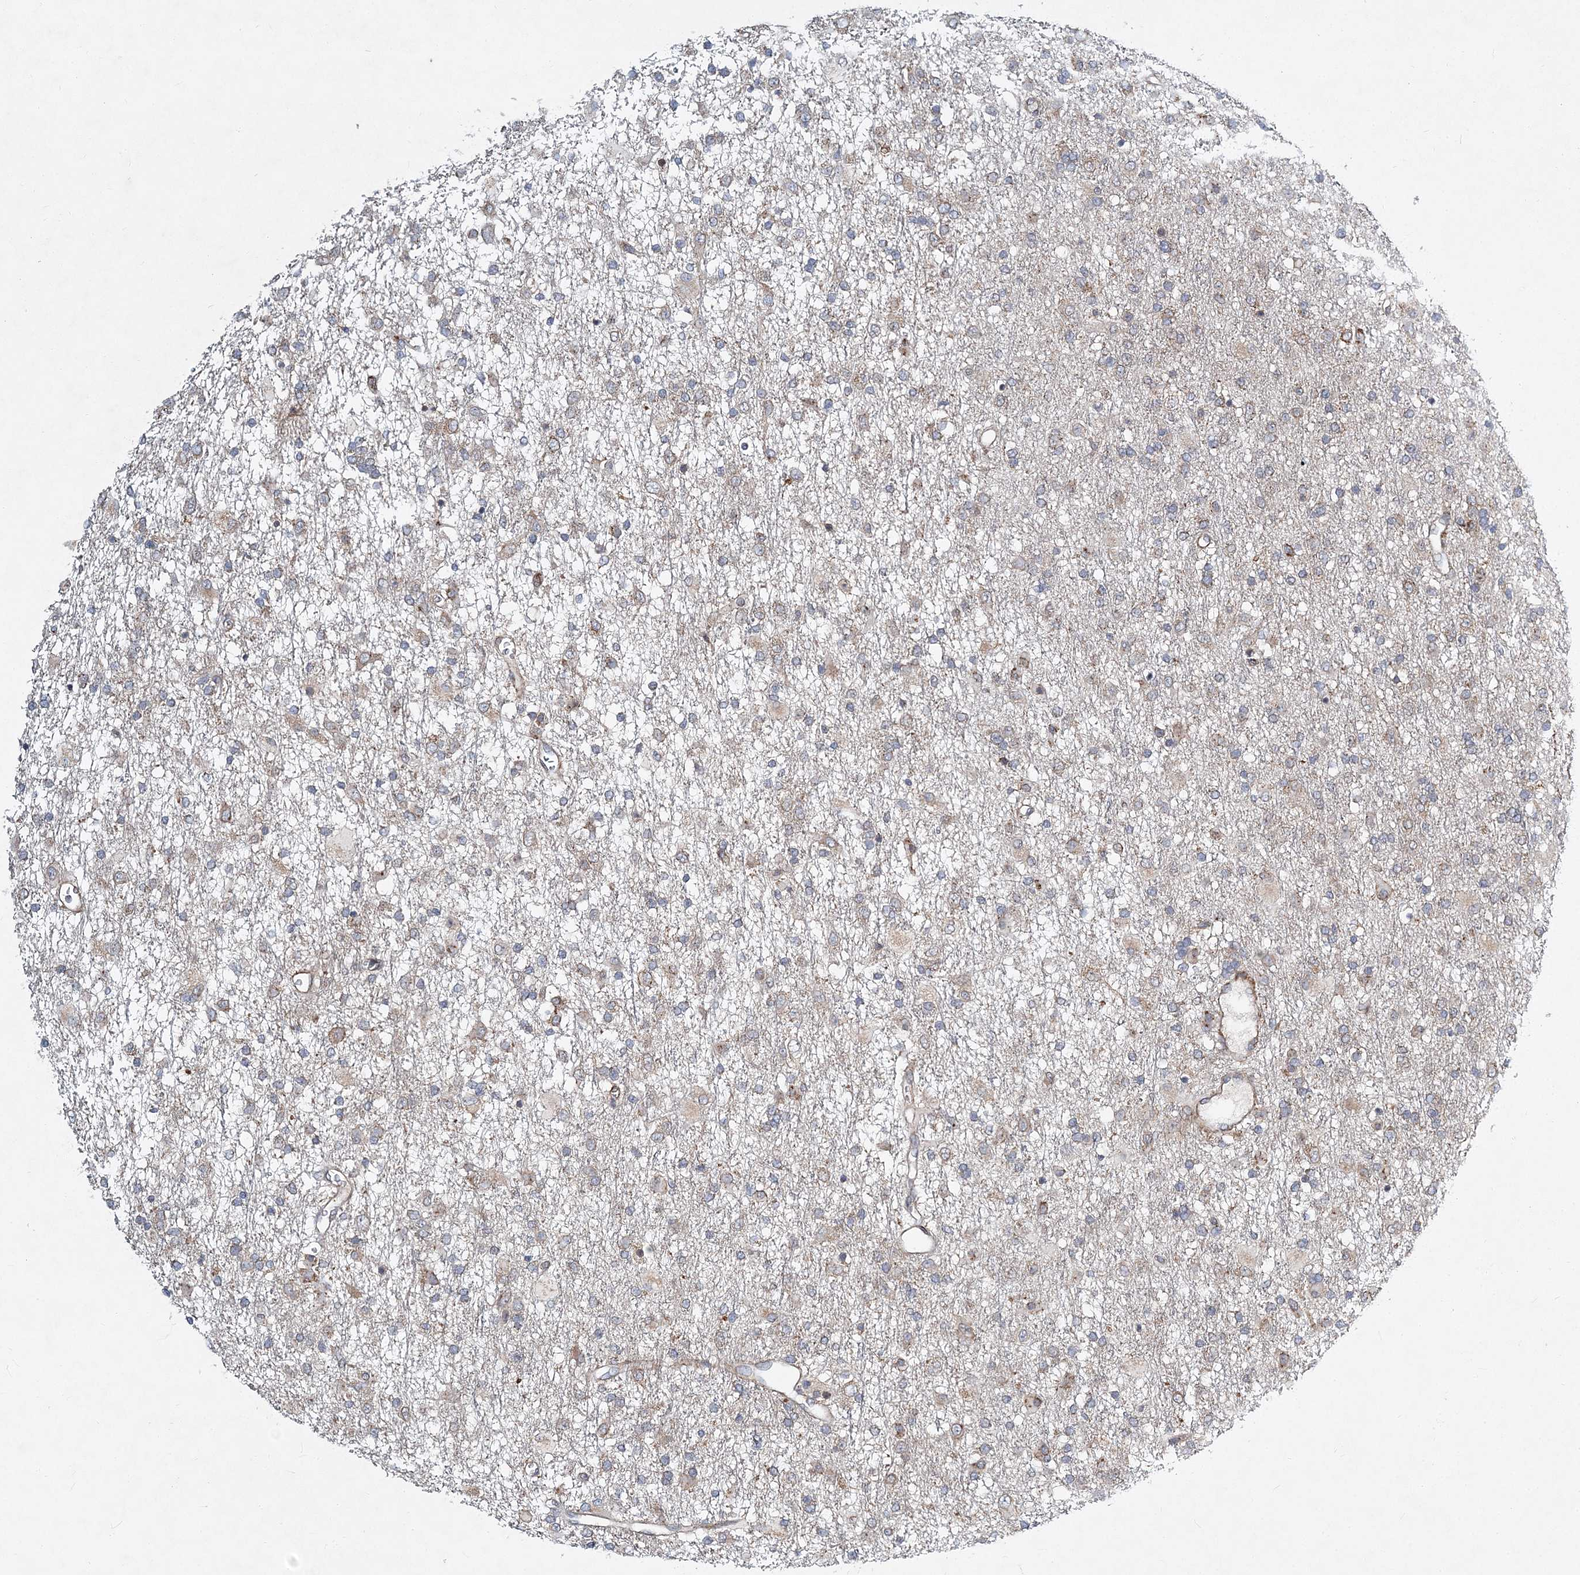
{"staining": {"intensity": "negative", "quantity": "none", "location": "none"}, "tissue": "glioma", "cell_type": "Tumor cells", "image_type": "cancer", "snomed": [{"axis": "morphology", "description": "Glioma, malignant, Low grade"}, {"axis": "topography", "description": "Brain"}], "caption": "This is a image of immunohistochemistry staining of malignant glioma (low-grade), which shows no expression in tumor cells.", "gene": "NBAS", "patient": {"sex": "male", "age": 65}}